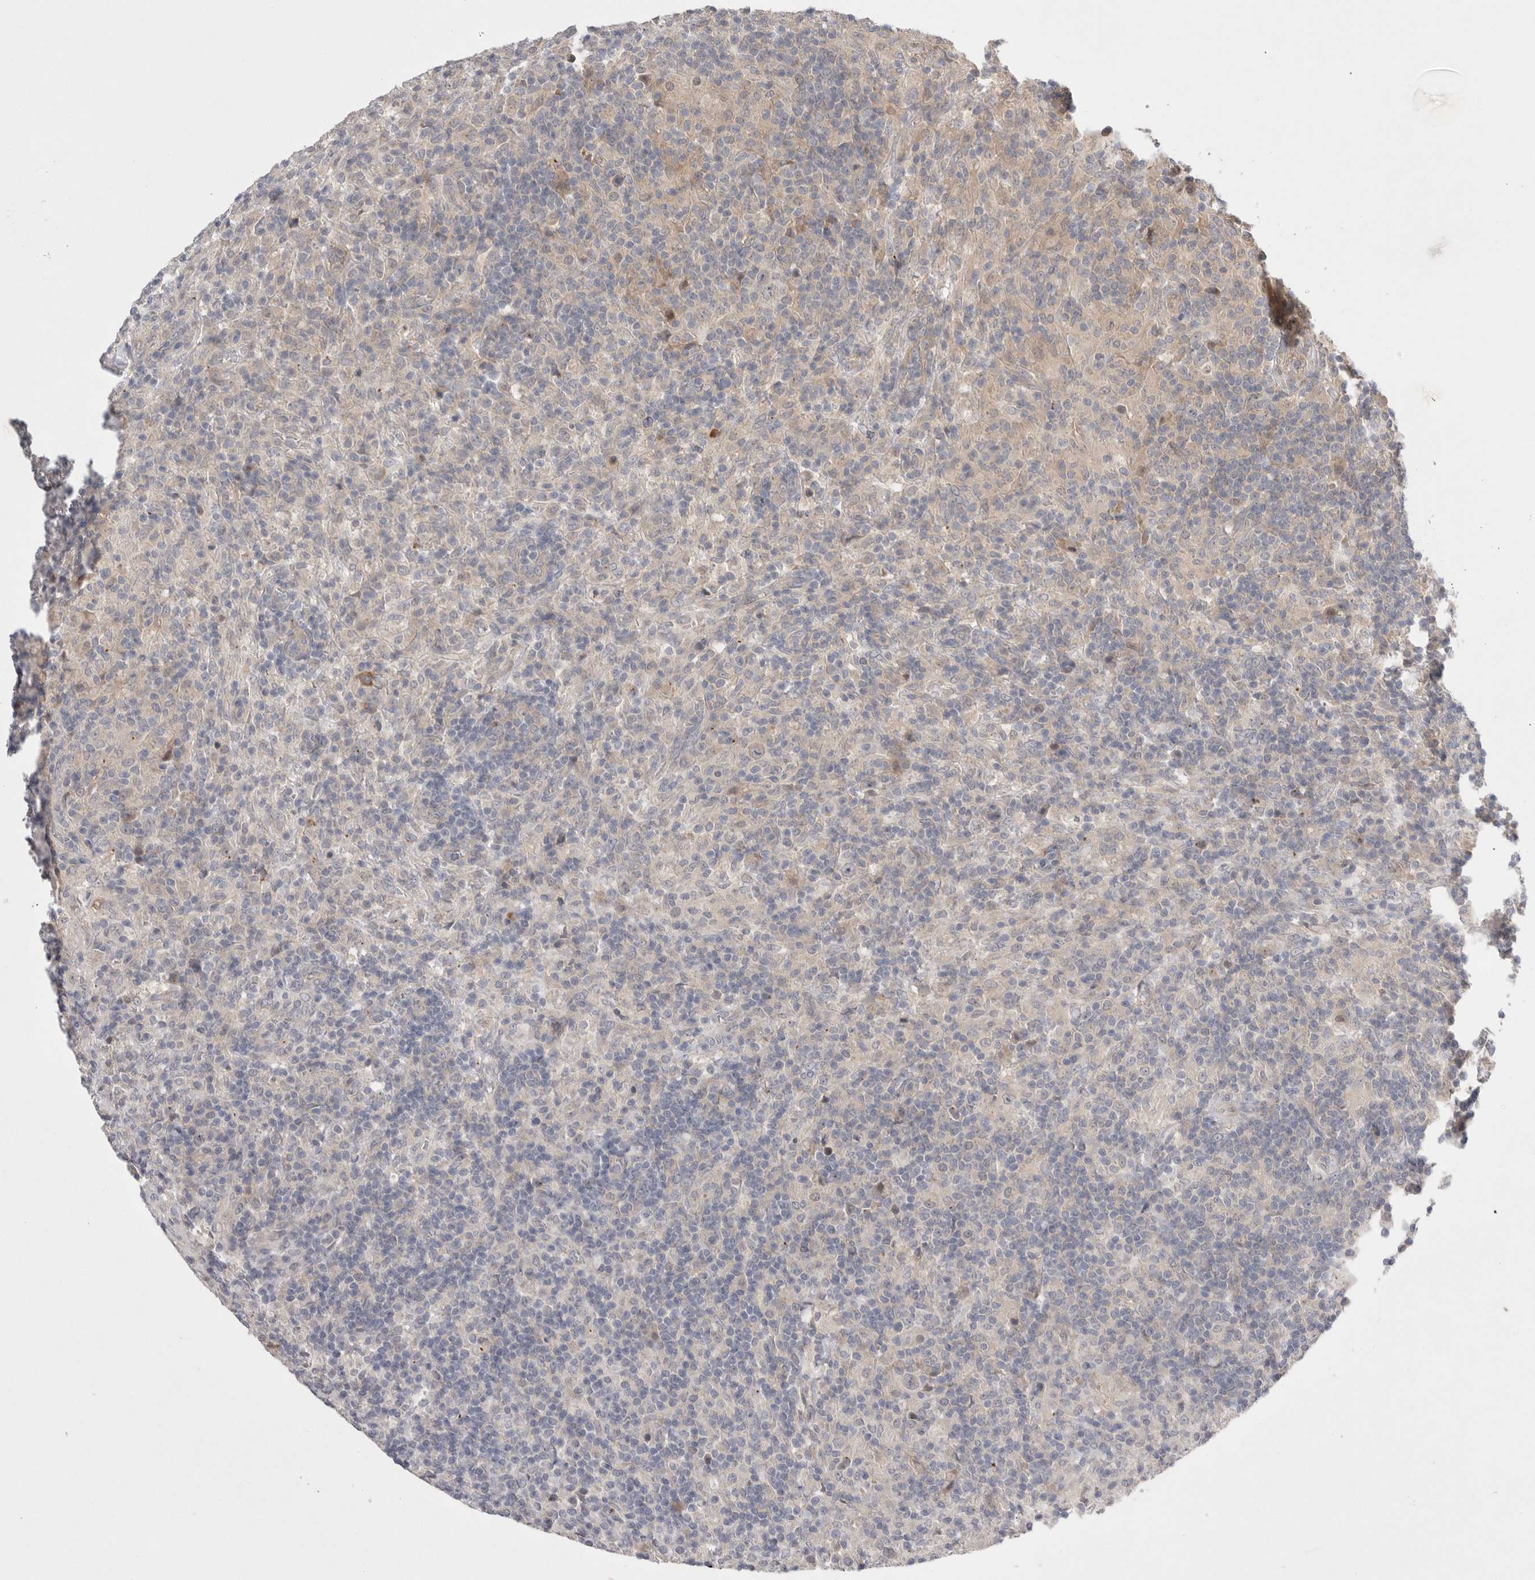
{"staining": {"intensity": "negative", "quantity": "none", "location": "none"}, "tissue": "lymphoma", "cell_type": "Tumor cells", "image_type": "cancer", "snomed": [{"axis": "morphology", "description": "Hodgkin's disease, NOS"}, {"axis": "topography", "description": "Lymph node"}], "caption": "Immunohistochemistry (IHC) of human Hodgkin's disease reveals no expression in tumor cells. Brightfield microscopy of immunohistochemistry stained with DAB (brown) and hematoxylin (blue), captured at high magnification.", "gene": "NRCAM", "patient": {"sex": "male", "age": 70}}